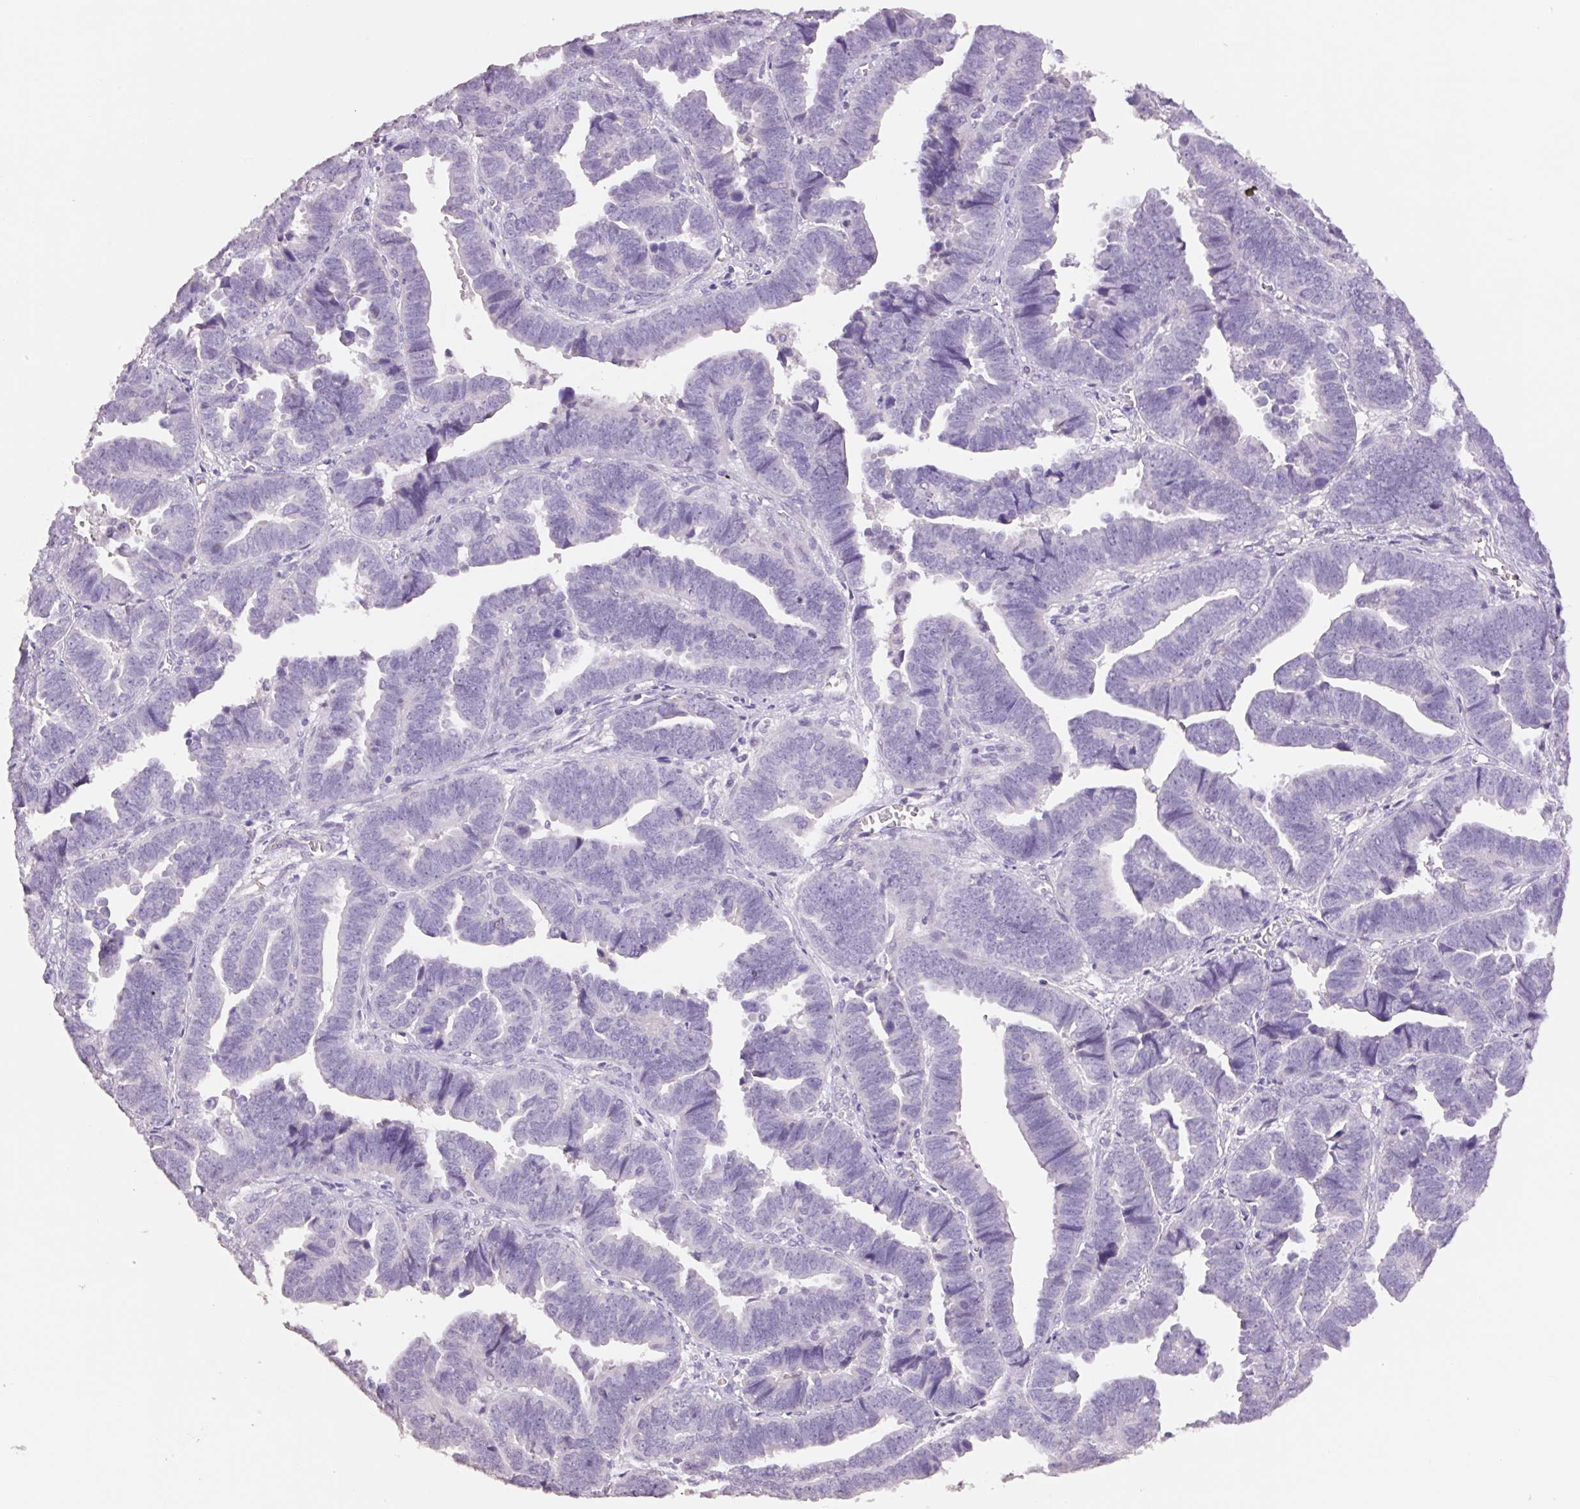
{"staining": {"intensity": "negative", "quantity": "none", "location": "none"}, "tissue": "endometrial cancer", "cell_type": "Tumor cells", "image_type": "cancer", "snomed": [{"axis": "morphology", "description": "Adenocarcinoma, NOS"}, {"axis": "topography", "description": "Endometrium"}], "caption": "A histopathology image of adenocarcinoma (endometrial) stained for a protein demonstrates no brown staining in tumor cells.", "gene": "HCRTR2", "patient": {"sex": "female", "age": 75}}